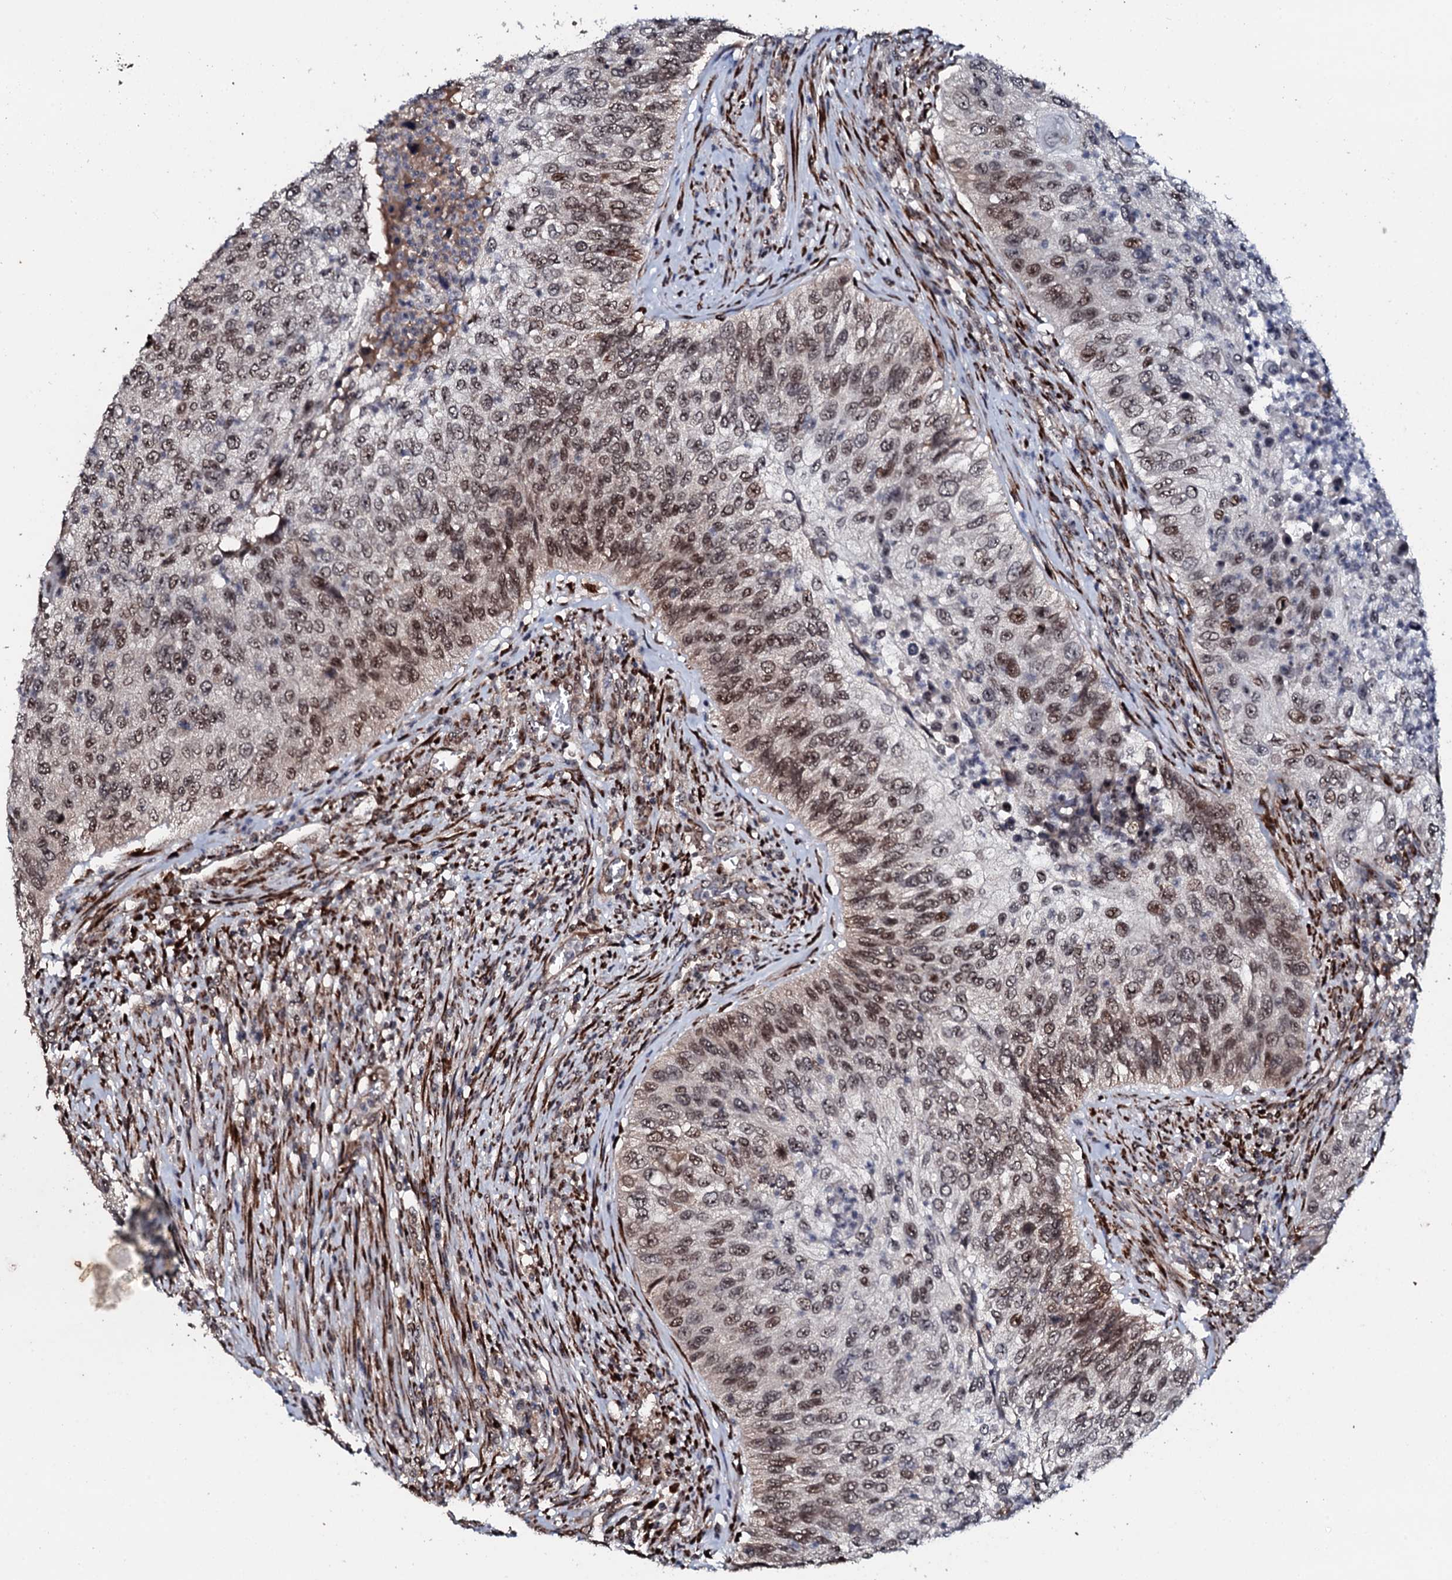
{"staining": {"intensity": "moderate", "quantity": "25%-75%", "location": "nuclear"}, "tissue": "urothelial cancer", "cell_type": "Tumor cells", "image_type": "cancer", "snomed": [{"axis": "morphology", "description": "Urothelial carcinoma, High grade"}, {"axis": "topography", "description": "Urinary bladder"}], "caption": "Approximately 25%-75% of tumor cells in urothelial cancer exhibit moderate nuclear protein staining as visualized by brown immunohistochemical staining.", "gene": "FAM111A", "patient": {"sex": "female", "age": 60}}